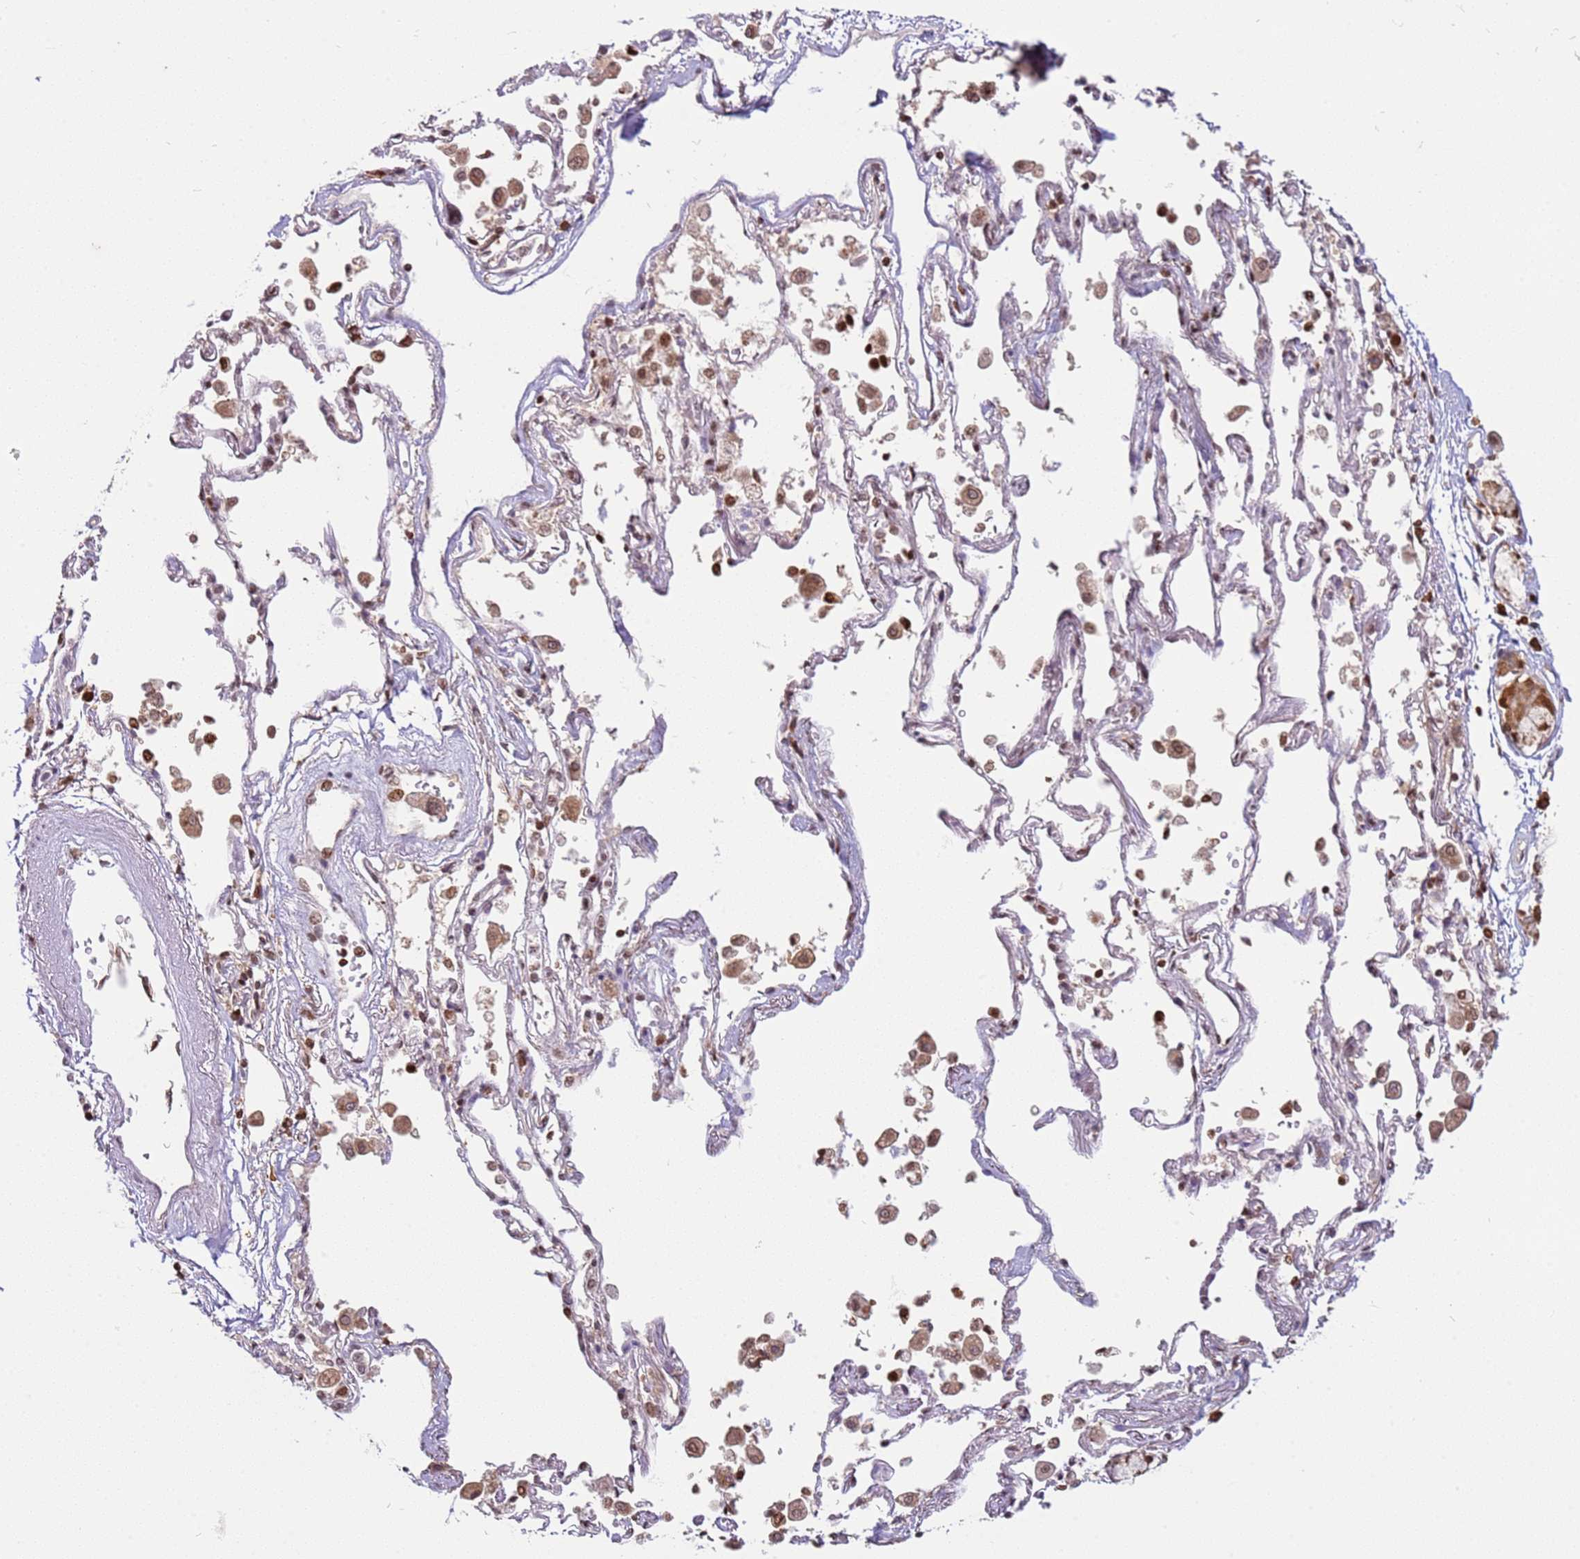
{"staining": {"intensity": "moderate", "quantity": ">75%", "location": "cytoplasmic/membranous,nuclear"}, "tissue": "adipose tissue", "cell_type": "Adipocytes", "image_type": "normal", "snomed": [{"axis": "morphology", "description": "Normal tissue, NOS"}, {"axis": "topography", "description": "Cartilage tissue"}], "caption": "DAB (3,3'-diaminobenzidine) immunohistochemical staining of benign human adipose tissue displays moderate cytoplasmic/membranous,nuclear protein positivity in about >75% of adipocytes. The staining was performed using DAB, with brown indicating positive protein expression. Nuclei are stained blue with hematoxylin.", "gene": "SCAF1", "patient": {"sex": "male", "age": 73}}